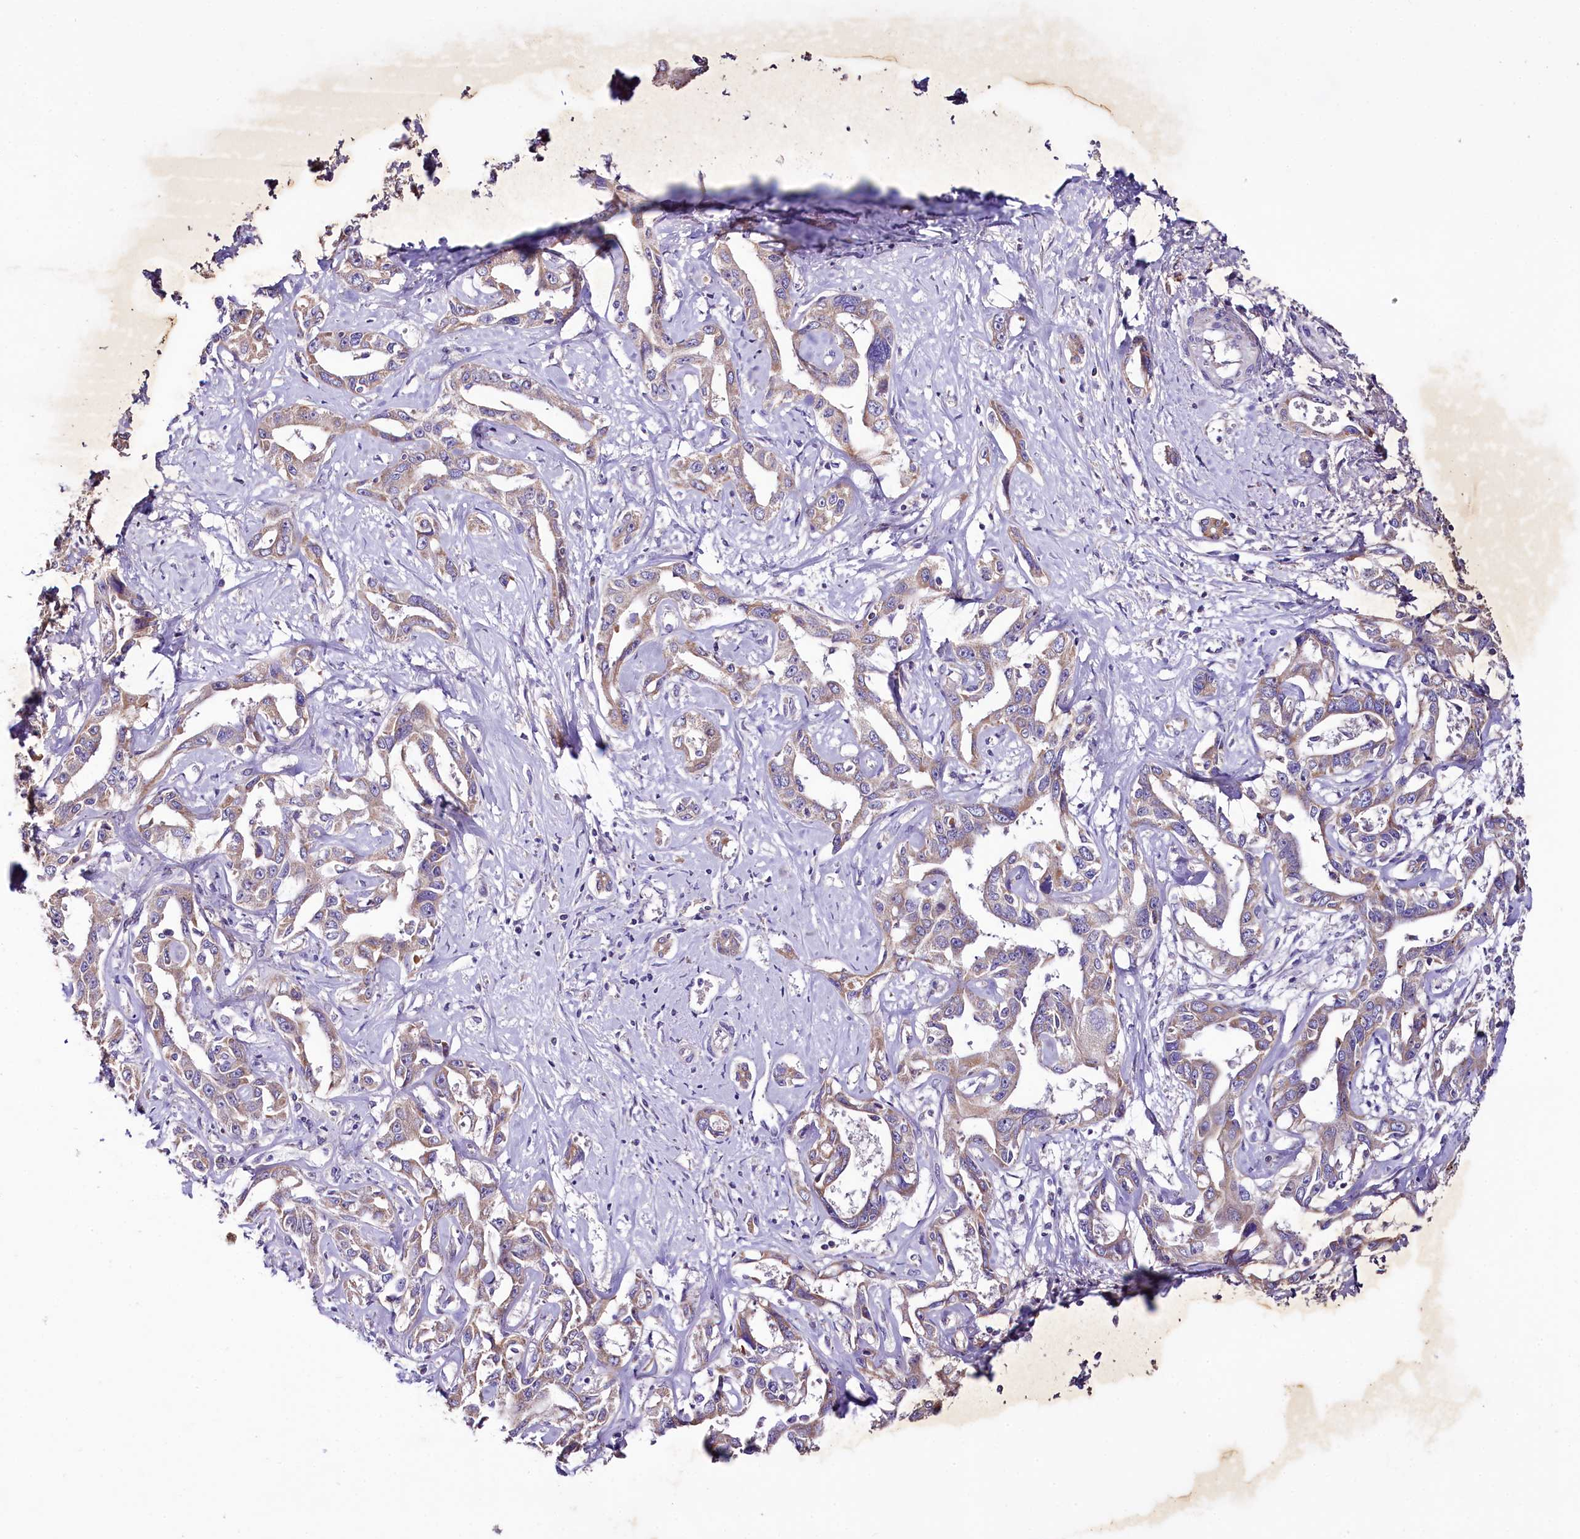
{"staining": {"intensity": "weak", "quantity": "25%-75%", "location": "cytoplasmic/membranous"}, "tissue": "liver cancer", "cell_type": "Tumor cells", "image_type": "cancer", "snomed": [{"axis": "morphology", "description": "Cholangiocarcinoma"}, {"axis": "topography", "description": "Liver"}], "caption": "Protein expression analysis of liver cancer (cholangiocarcinoma) demonstrates weak cytoplasmic/membranous staining in approximately 25%-75% of tumor cells.", "gene": "ZNF45", "patient": {"sex": "male", "age": 59}}